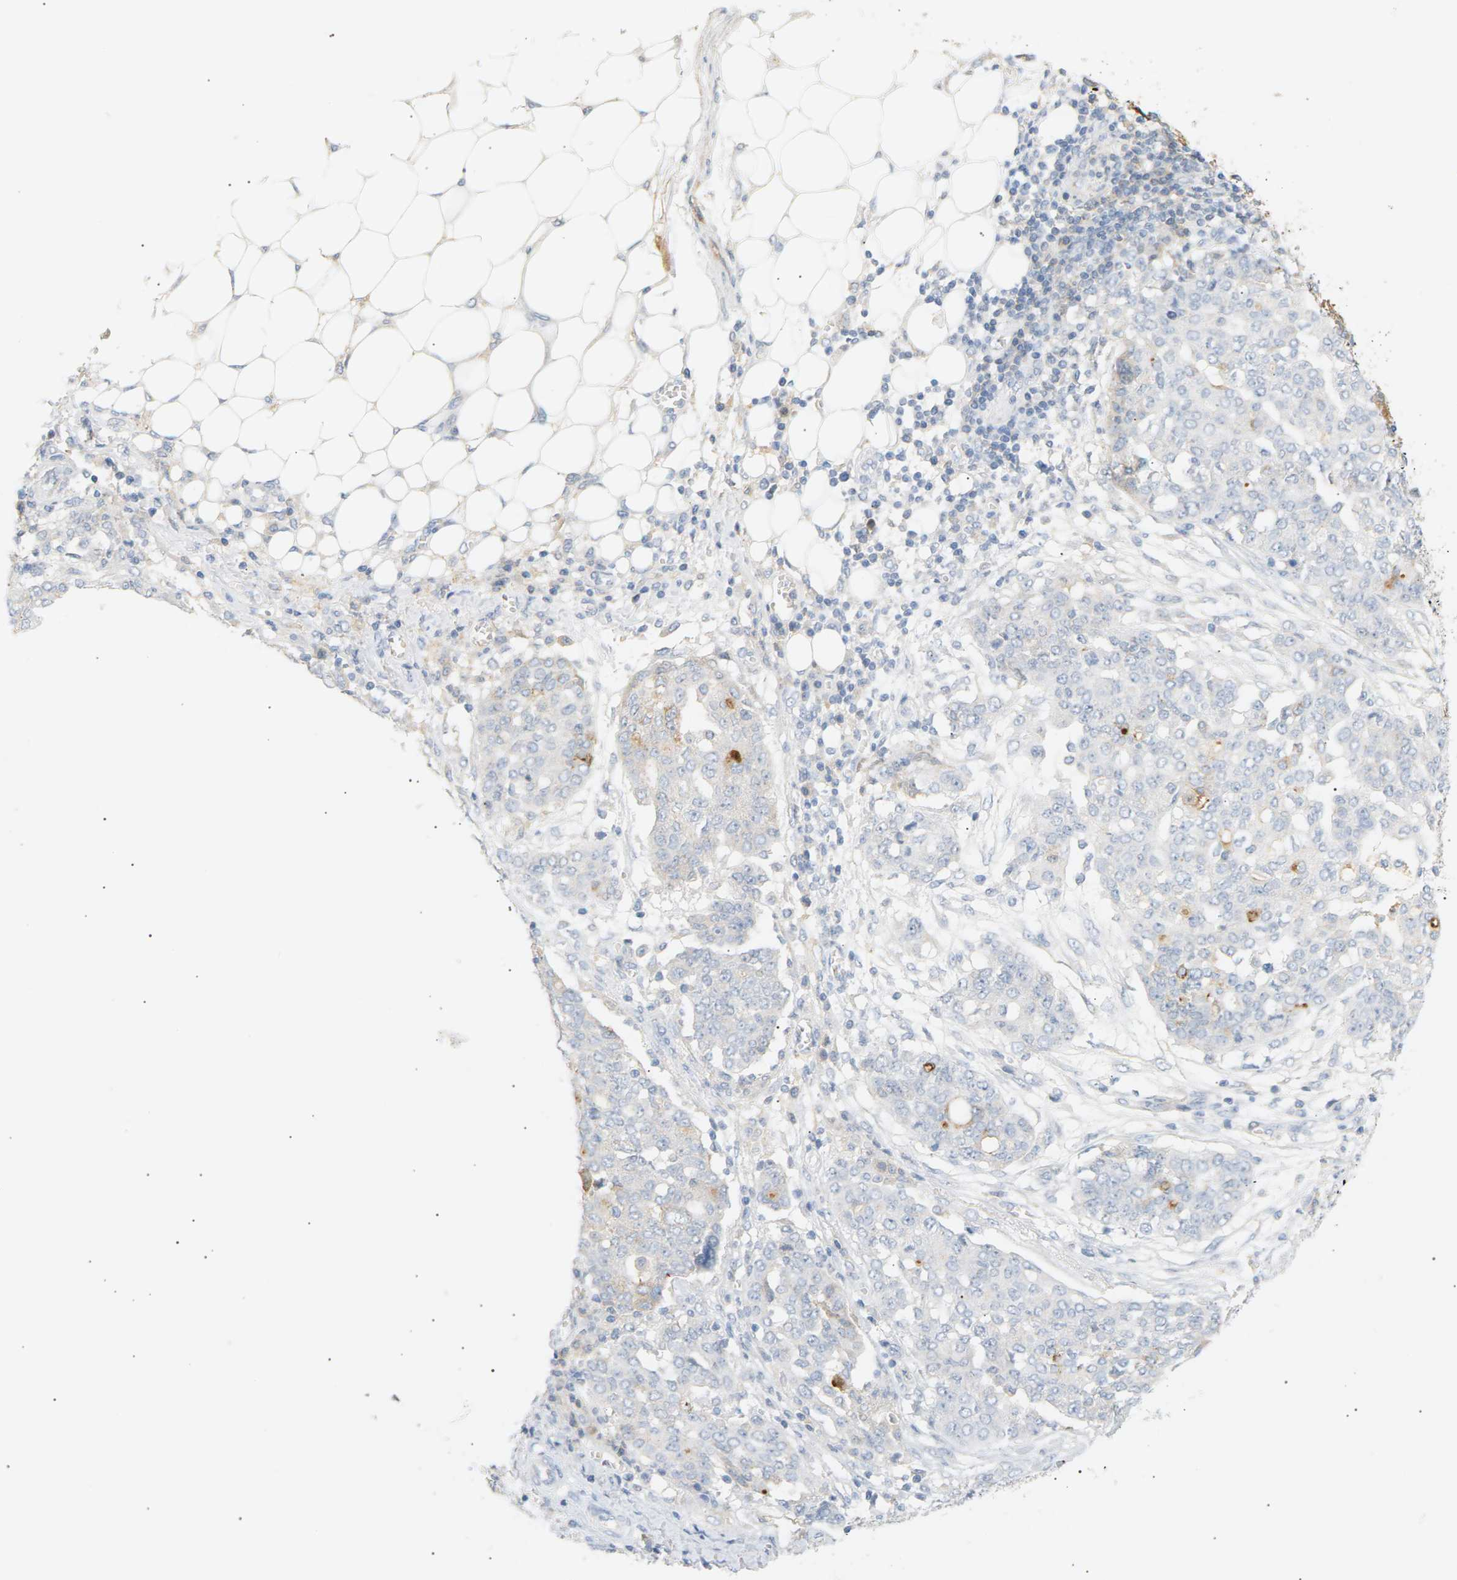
{"staining": {"intensity": "moderate", "quantity": "<25%", "location": "cytoplasmic/membranous"}, "tissue": "ovarian cancer", "cell_type": "Tumor cells", "image_type": "cancer", "snomed": [{"axis": "morphology", "description": "Cystadenocarcinoma, serous, NOS"}, {"axis": "topography", "description": "Soft tissue"}, {"axis": "topography", "description": "Ovary"}], "caption": "The image displays staining of ovarian serous cystadenocarcinoma, revealing moderate cytoplasmic/membranous protein expression (brown color) within tumor cells. Nuclei are stained in blue.", "gene": "CLU", "patient": {"sex": "female", "age": 57}}